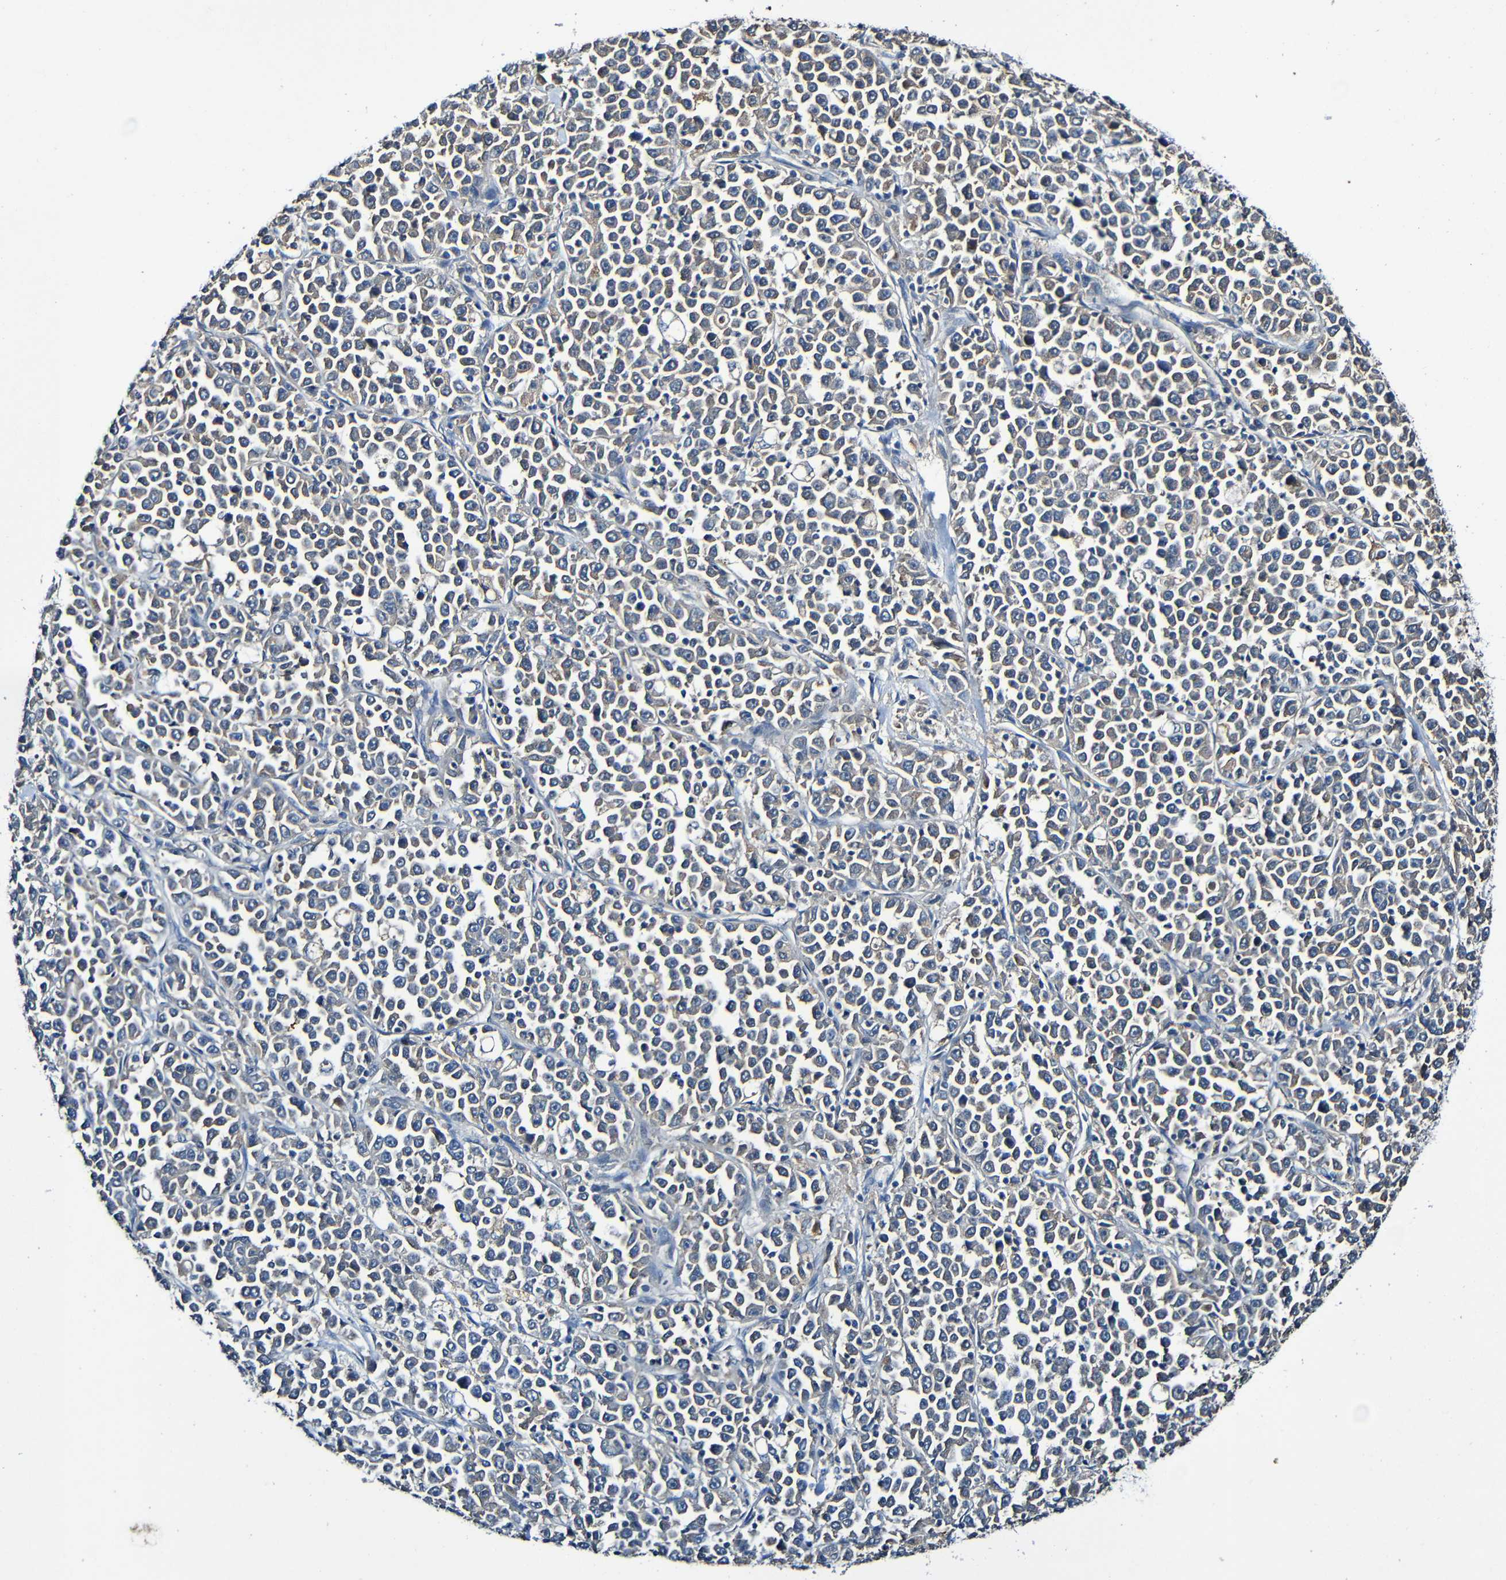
{"staining": {"intensity": "weak", "quantity": "<25%", "location": "cytoplasmic/membranous"}, "tissue": "stomach cancer", "cell_type": "Tumor cells", "image_type": "cancer", "snomed": [{"axis": "morphology", "description": "Normal tissue, NOS"}, {"axis": "morphology", "description": "Adenocarcinoma, NOS"}, {"axis": "topography", "description": "Stomach, upper"}, {"axis": "topography", "description": "Stomach"}], "caption": "DAB immunohistochemical staining of human stomach adenocarcinoma displays no significant expression in tumor cells.", "gene": "LRRC70", "patient": {"sex": "male", "age": 59}}